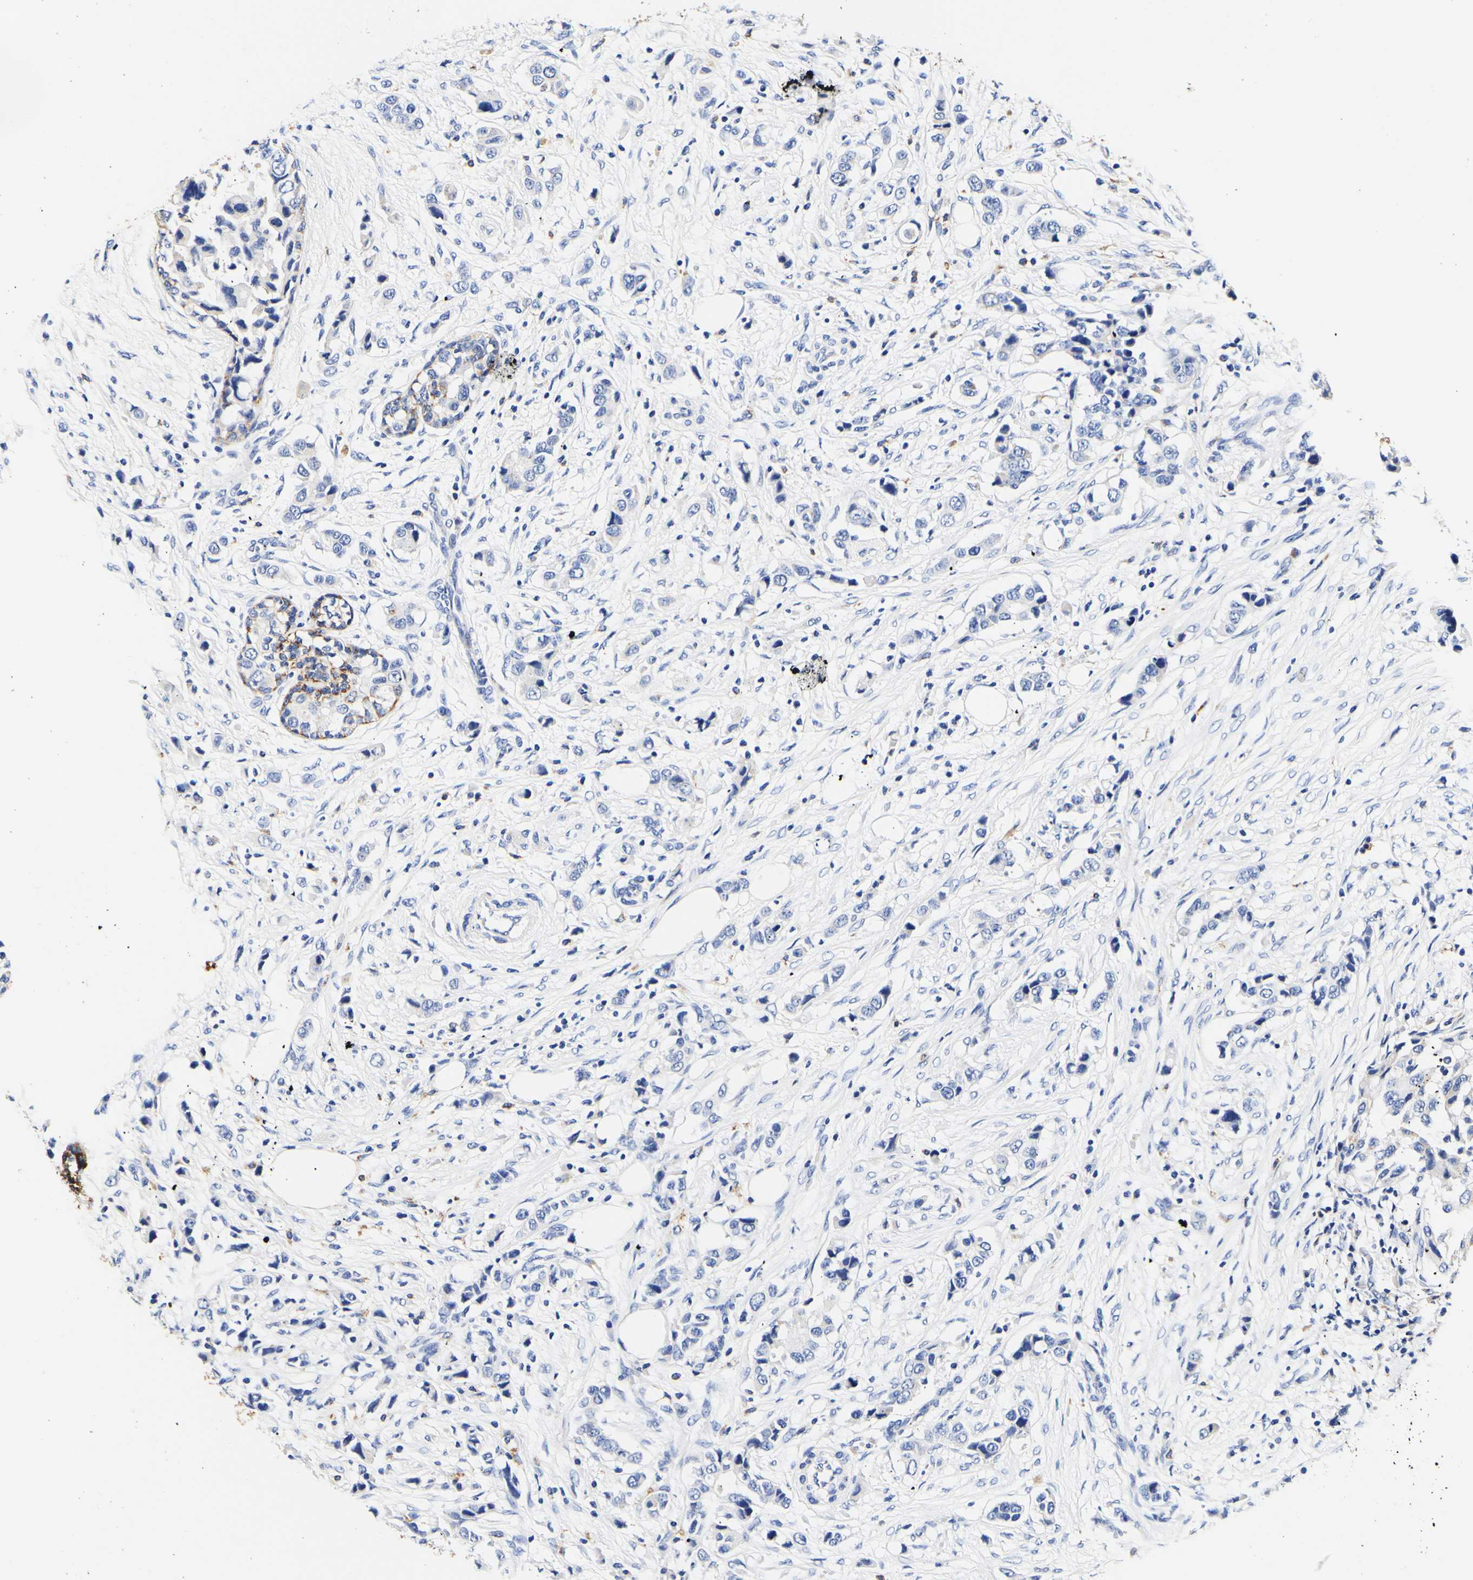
{"staining": {"intensity": "negative", "quantity": "none", "location": "none"}, "tissue": "breast cancer", "cell_type": "Tumor cells", "image_type": "cancer", "snomed": [{"axis": "morphology", "description": "Normal tissue, NOS"}, {"axis": "morphology", "description": "Duct carcinoma"}, {"axis": "topography", "description": "Breast"}], "caption": "An IHC histopathology image of breast cancer is shown. There is no staining in tumor cells of breast cancer.", "gene": "CAMK4", "patient": {"sex": "female", "age": 50}}